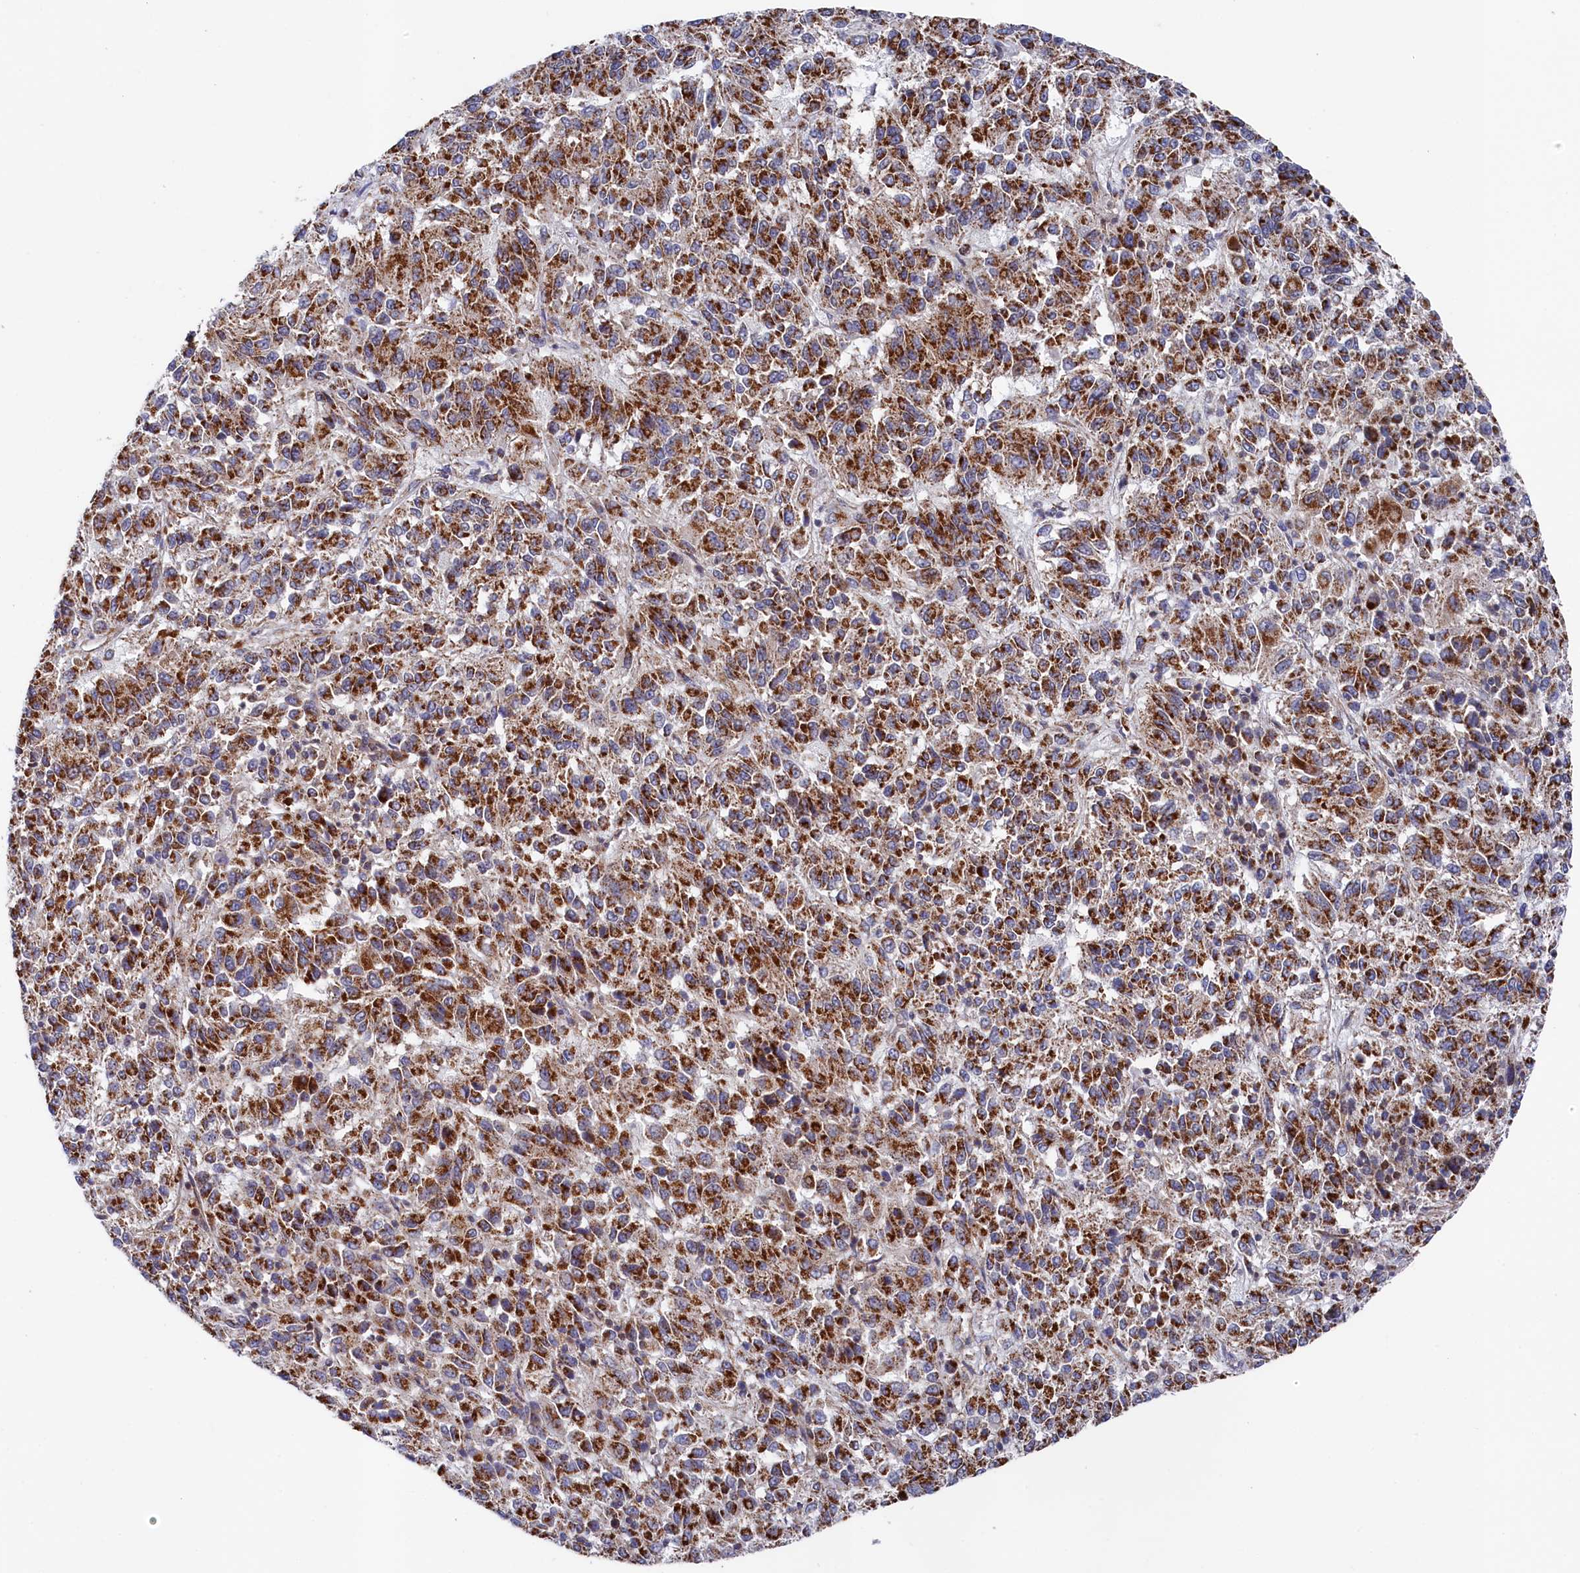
{"staining": {"intensity": "moderate", "quantity": ">75%", "location": "cytoplasmic/membranous"}, "tissue": "melanoma", "cell_type": "Tumor cells", "image_type": "cancer", "snomed": [{"axis": "morphology", "description": "Malignant melanoma, Metastatic site"}, {"axis": "topography", "description": "Lung"}], "caption": "Immunohistochemistry photomicrograph of neoplastic tissue: human malignant melanoma (metastatic site) stained using immunohistochemistry (IHC) reveals medium levels of moderate protein expression localized specifically in the cytoplasmic/membranous of tumor cells, appearing as a cytoplasmic/membranous brown color.", "gene": "CHCHD1", "patient": {"sex": "male", "age": 64}}